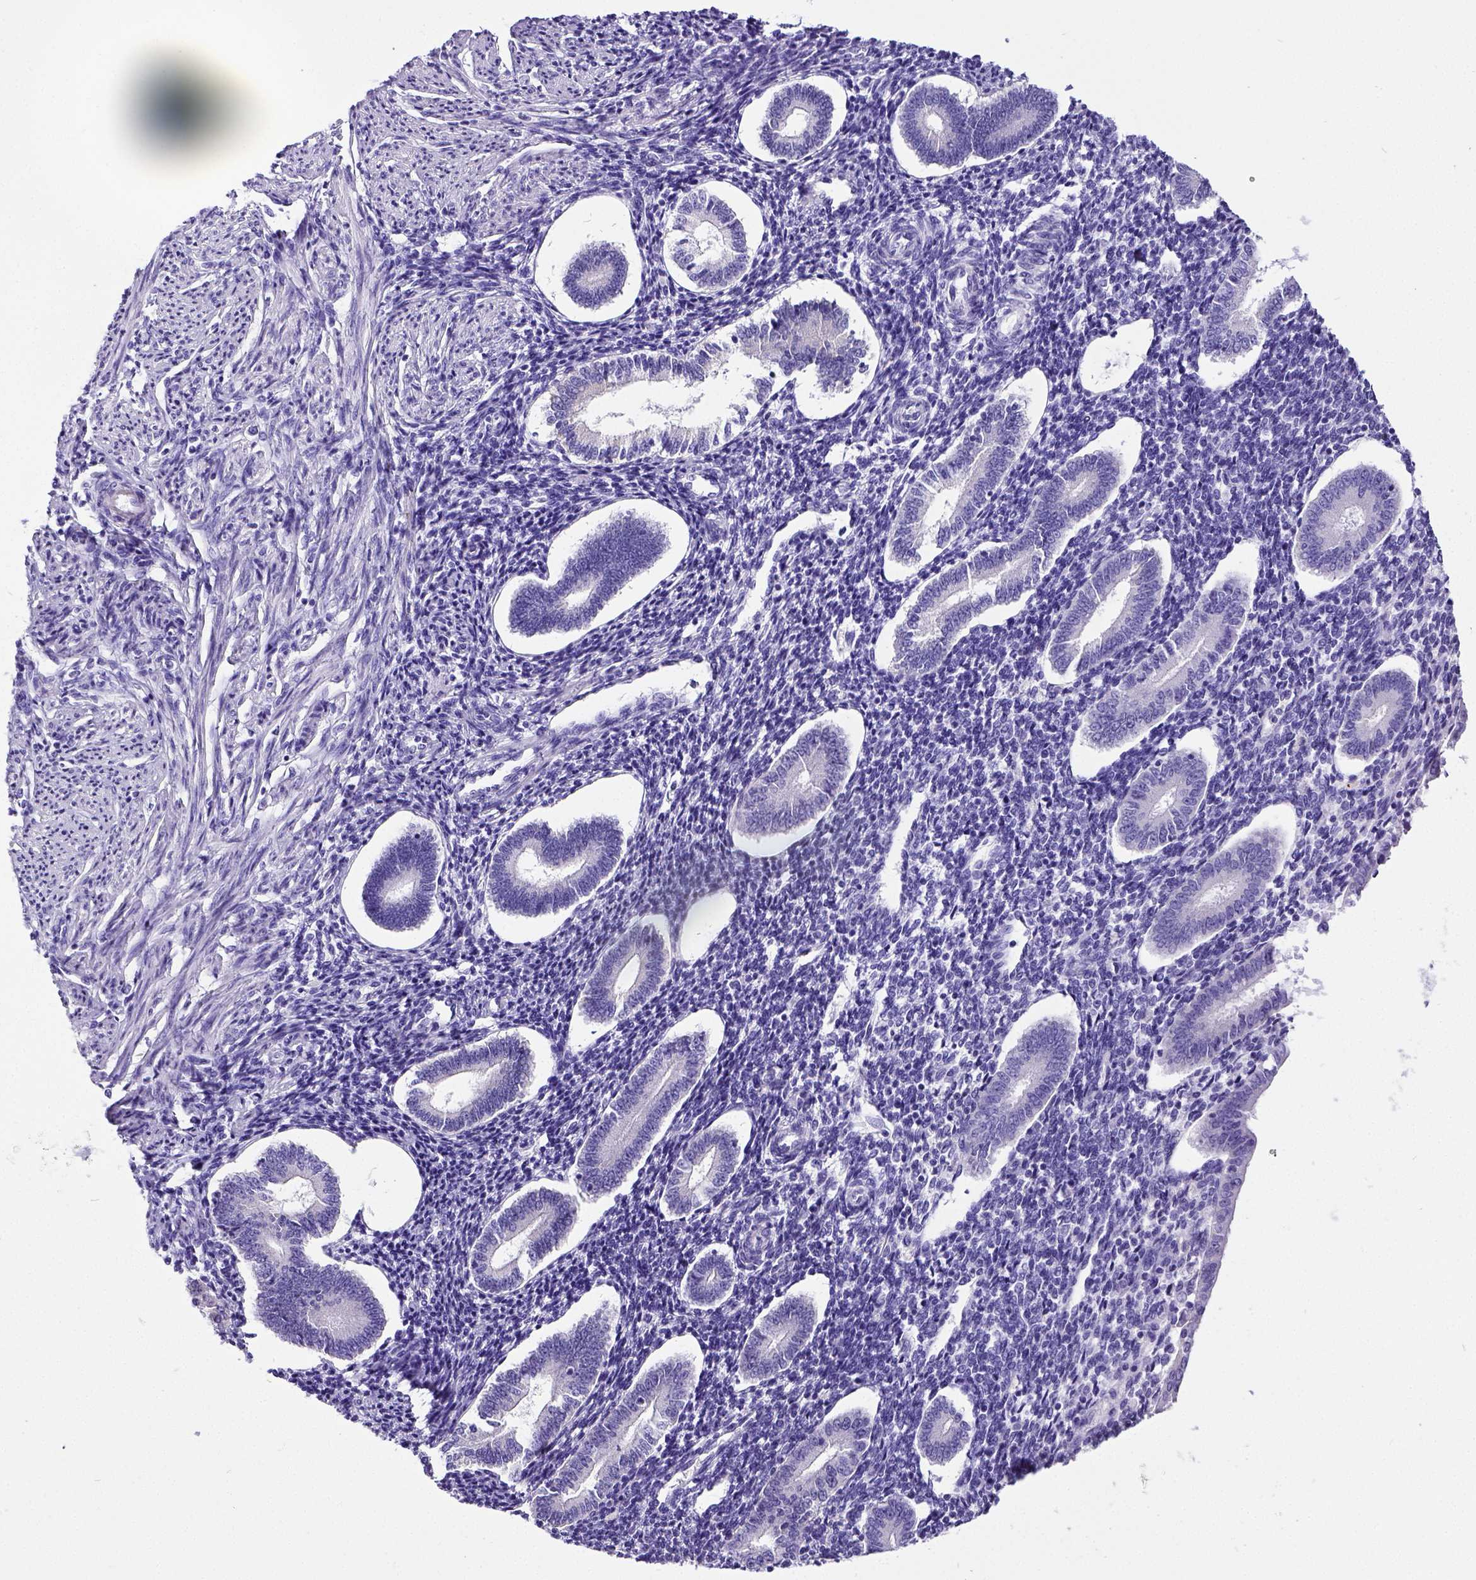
{"staining": {"intensity": "negative", "quantity": "none", "location": "none"}, "tissue": "endometrium", "cell_type": "Cells in endometrial stroma", "image_type": "normal", "snomed": [{"axis": "morphology", "description": "Normal tissue, NOS"}, {"axis": "topography", "description": "Endometrium"}], "caption": "Immunohistochemistry (IHC) of benign human endometrium demonstrates no expression in cells in endometrial stroma.", "gene": "SATB2", "patient": {"sex": "female", "age": 40}}